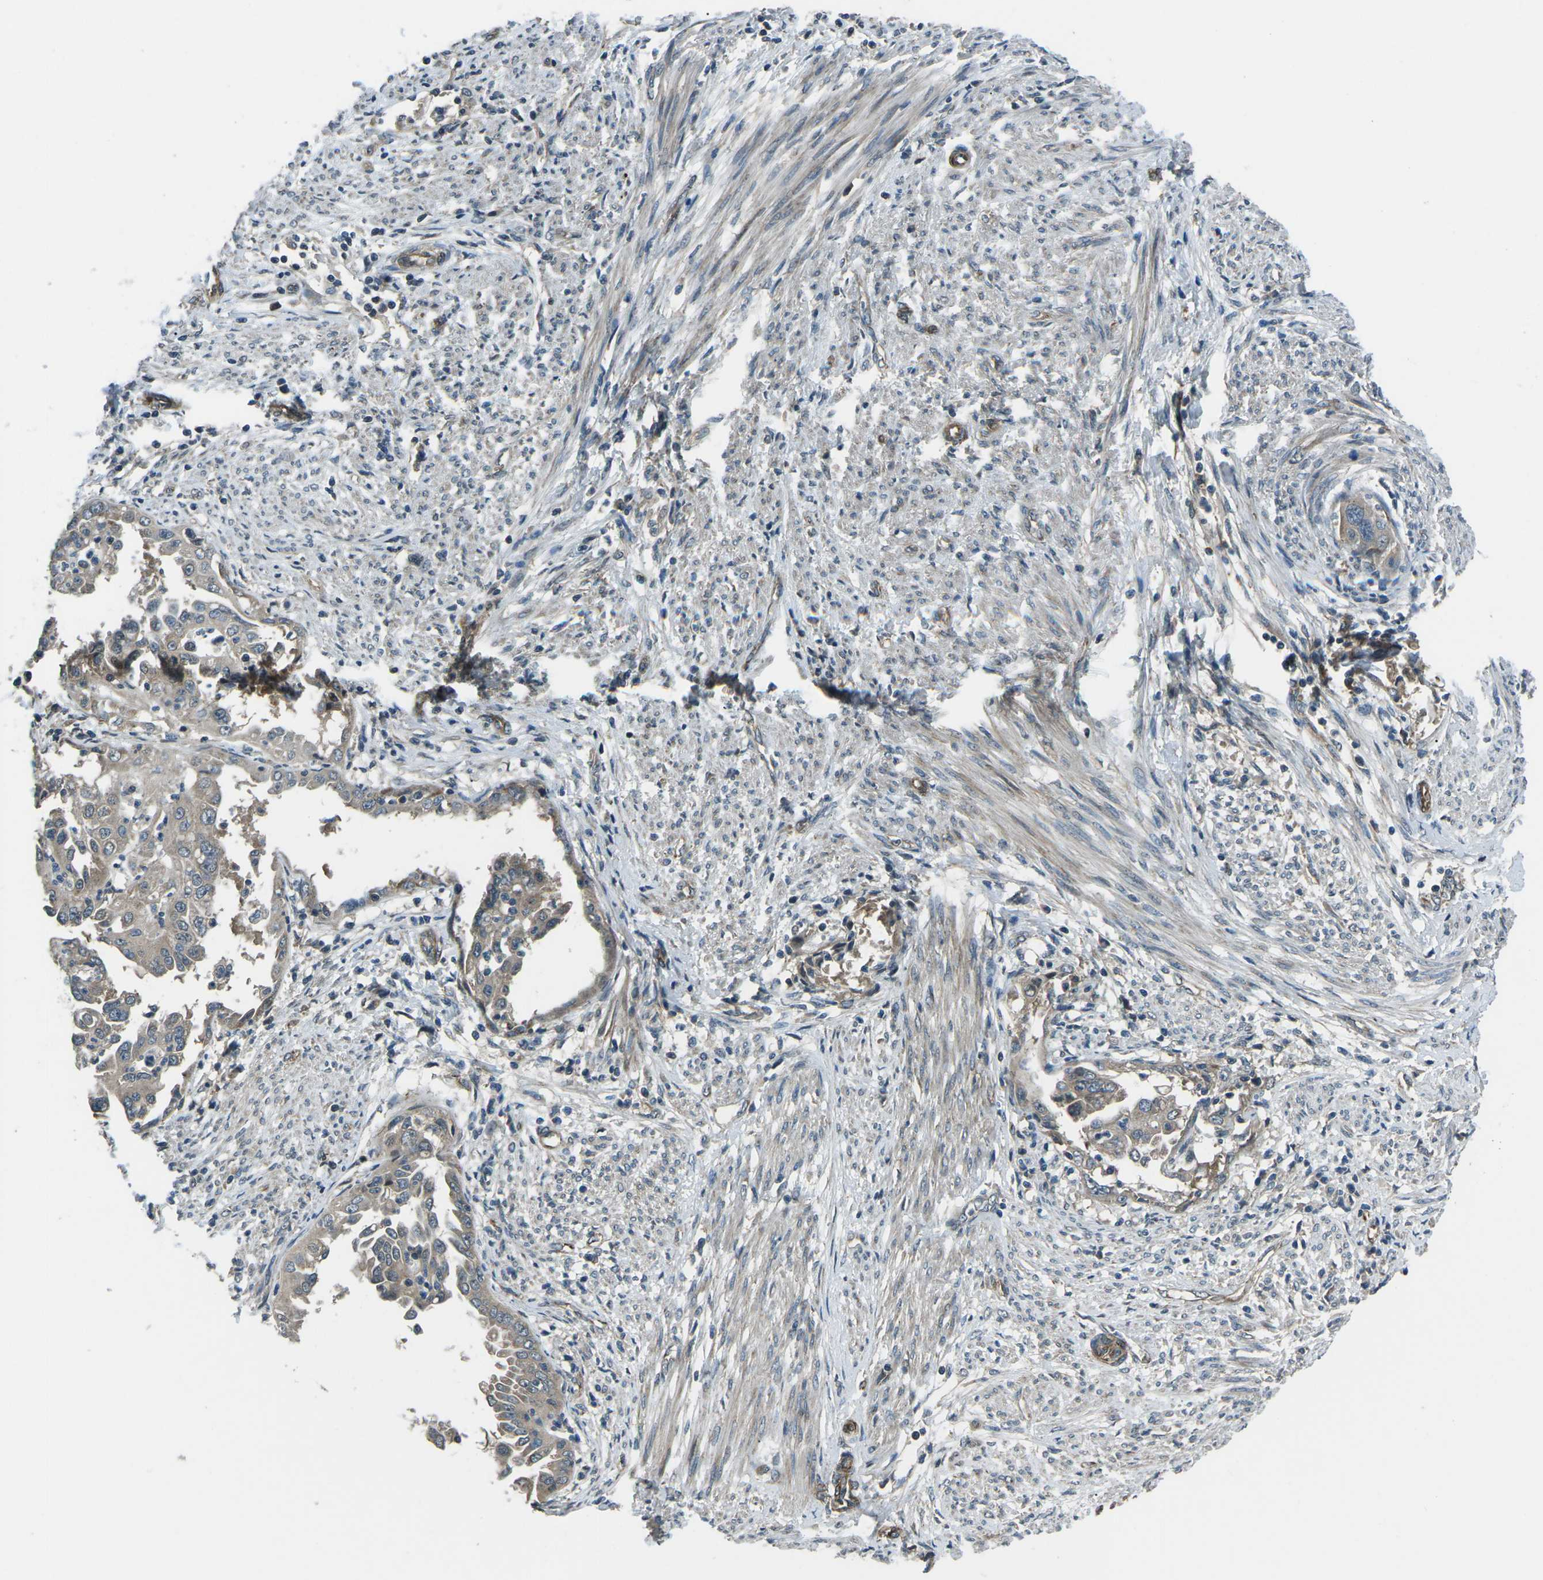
{"staining": {"intensity": "weak", "quantity": "<25%", "location": "cytoplasmic/membranous"}, "tissue": "endometrial cancer", "cell_type": "Tumor cells", "image_type": "cancer", "snomed": [{"axis": "morphology", "description": "Adenocarcinoma, NOS"}, {"axis": "topography", "description": "Endometrium"}], "caption": "This is an IHC image of human endometrial cancer. There is no expression in tumor cells.", "gene": "AFAP1", "patient": {"sex": "female", "age": 85}}